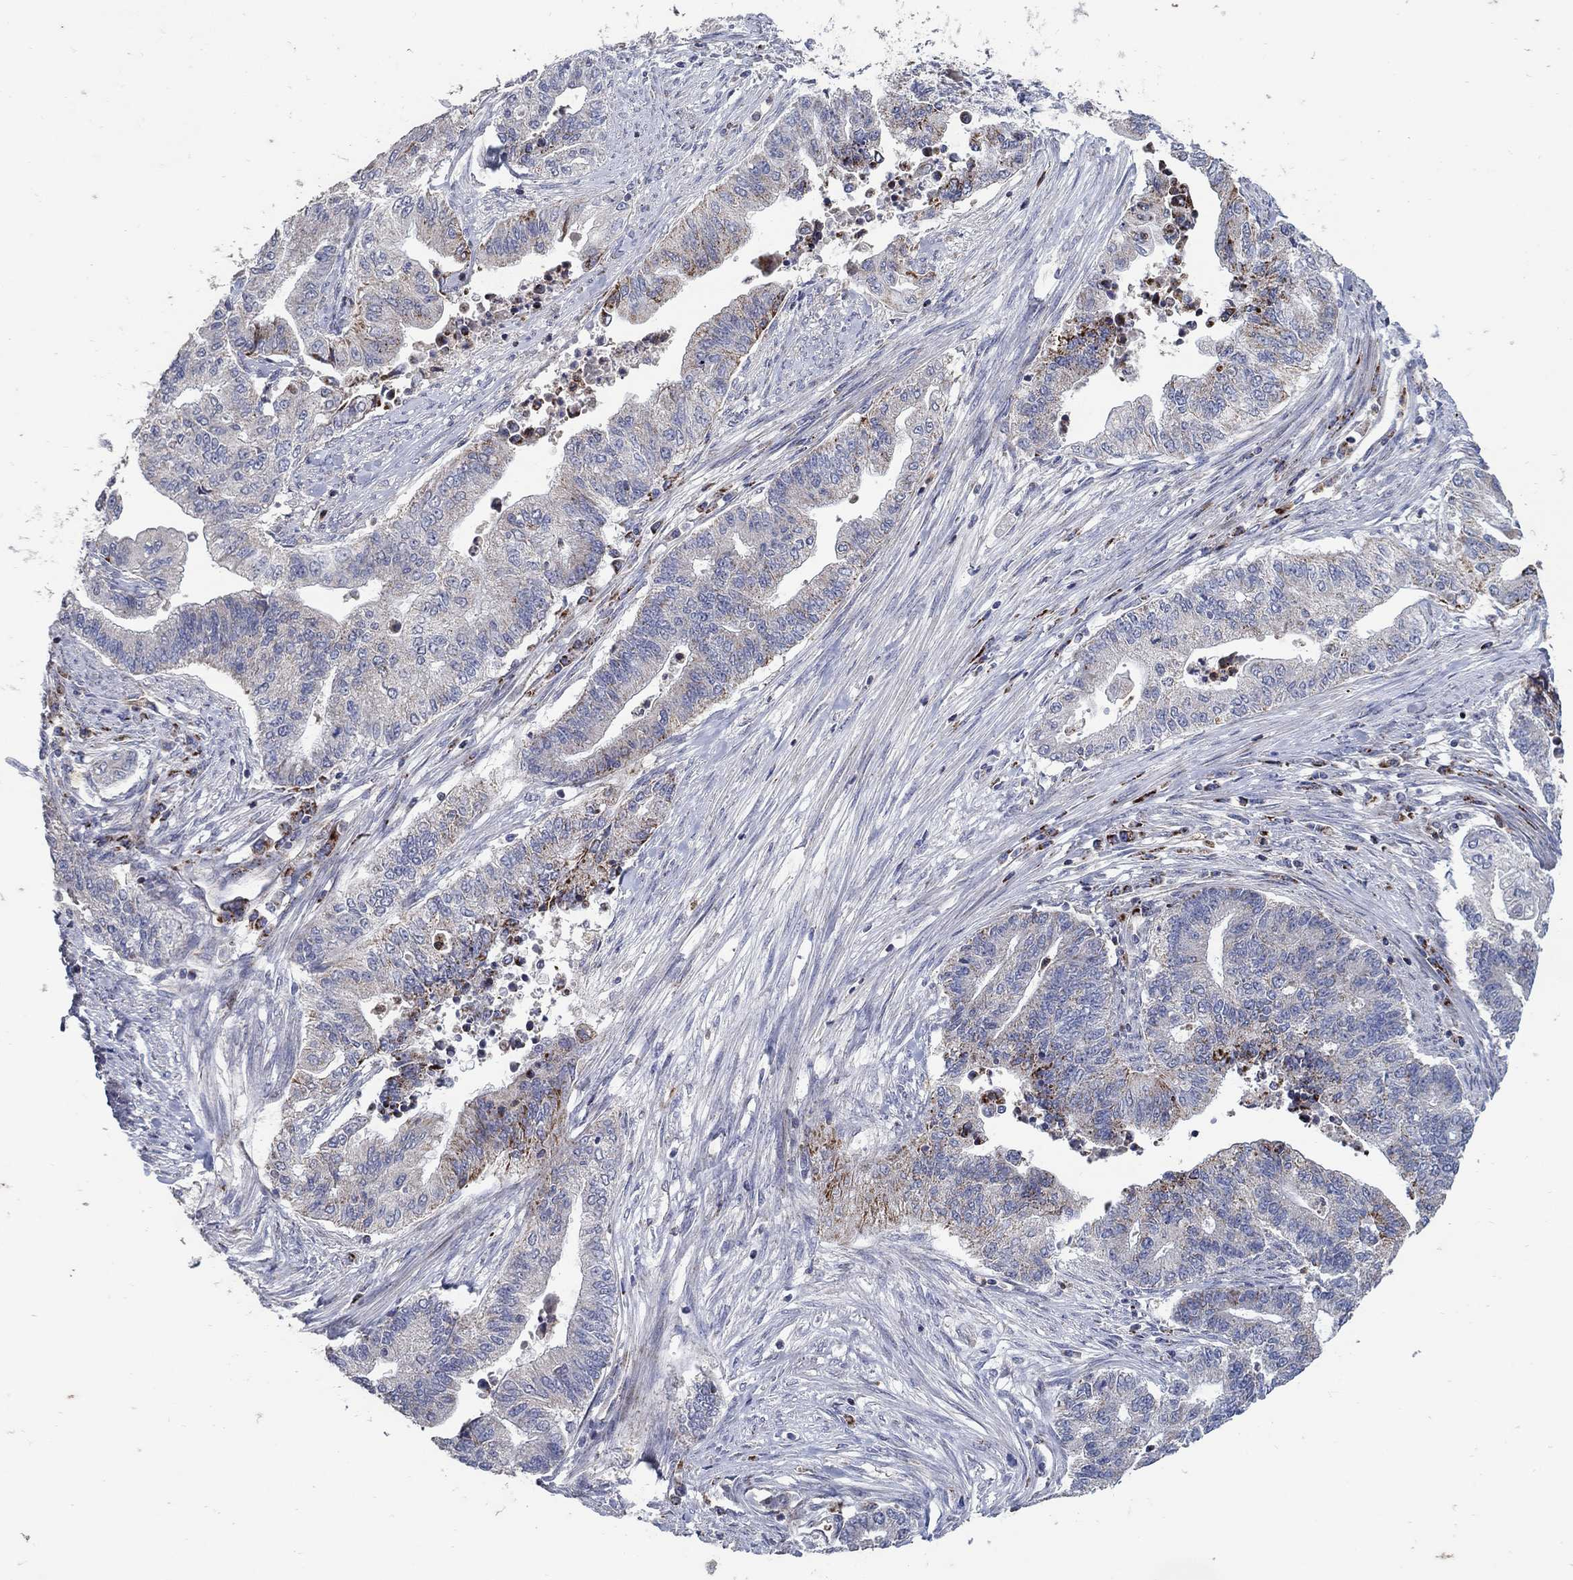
{"staining": {"intensity": "moderate", "quantity": "<25%", "location": "cytoplasmic/membranous"}, "tissue": "endometrial cancer", "cell_type": "Tumor cells", "image_type": "cancer", "snomed": [{"axis": "morphology", "description": "Adenocarcinoma, NOS"}, {"axis": "topography", "description": "Uterus"}, {"axis": "topography", "description": "Endometrium"}], "caption": "Adenocarcinoma (endometrial) stained with IHC reveals moderate cytoplasmic/membranous staining in about <25% of tumor cells.", "gene": "HMX2", "patient": {"sex": "female", "age": 54}}